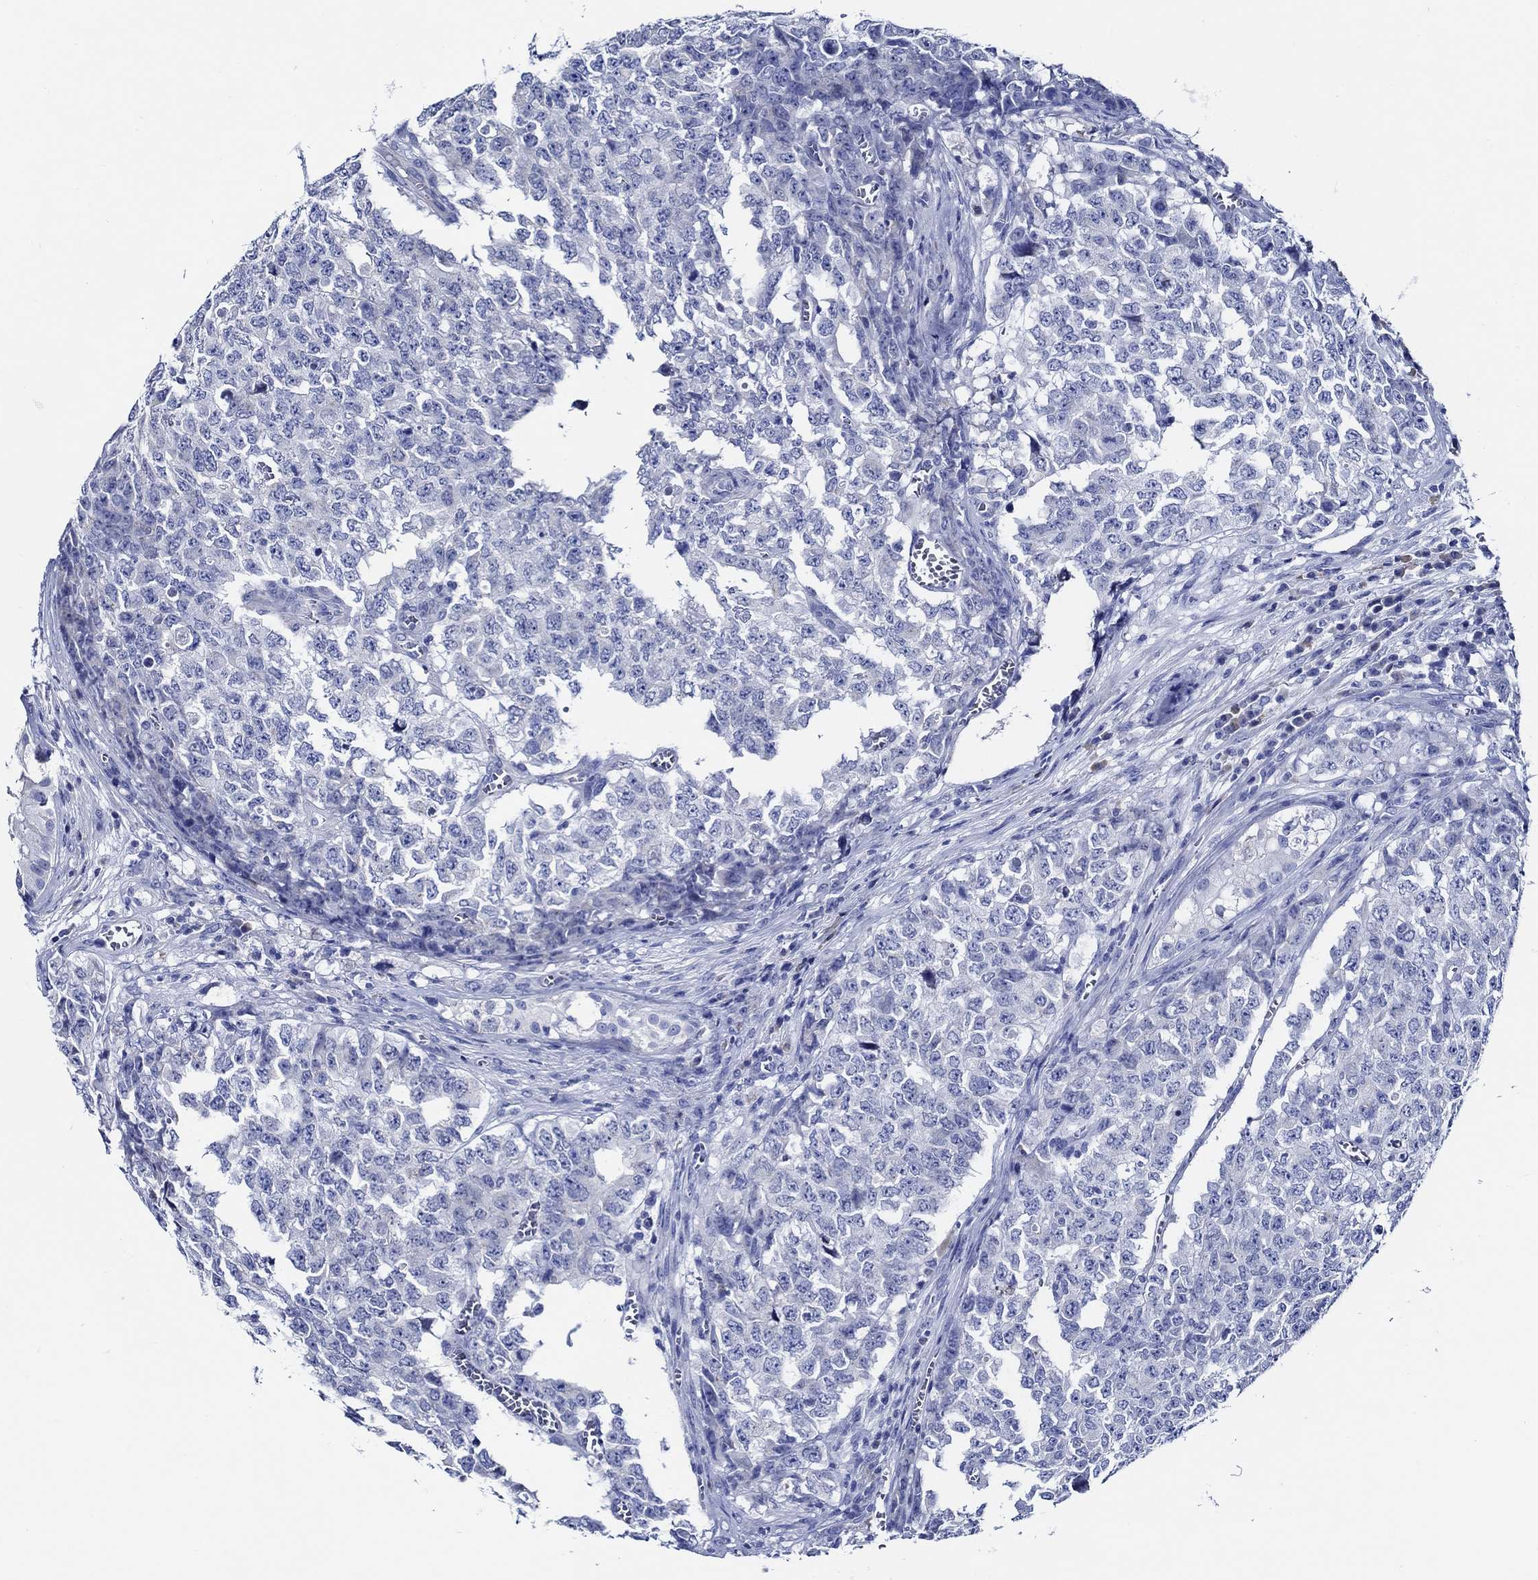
{"staining": {"intensity": "negative", "quantity": "none", "location": "none"}, "tissue": "testis cancer", "cell_type": "Tumor cells", "image_type": "cancer", "snomed": [{"axis": "morphology", "description": "Carcinoma, Embryonal, NOS"}, {"axis": "topography", "description": "Testis"}], "caption": "Testis embryonal carcinoma was stained to show a protein in brown. There is no significant expression in tumor cells.", "gene": "WDR62", "patient": {"sex": "male", "age": 23}}